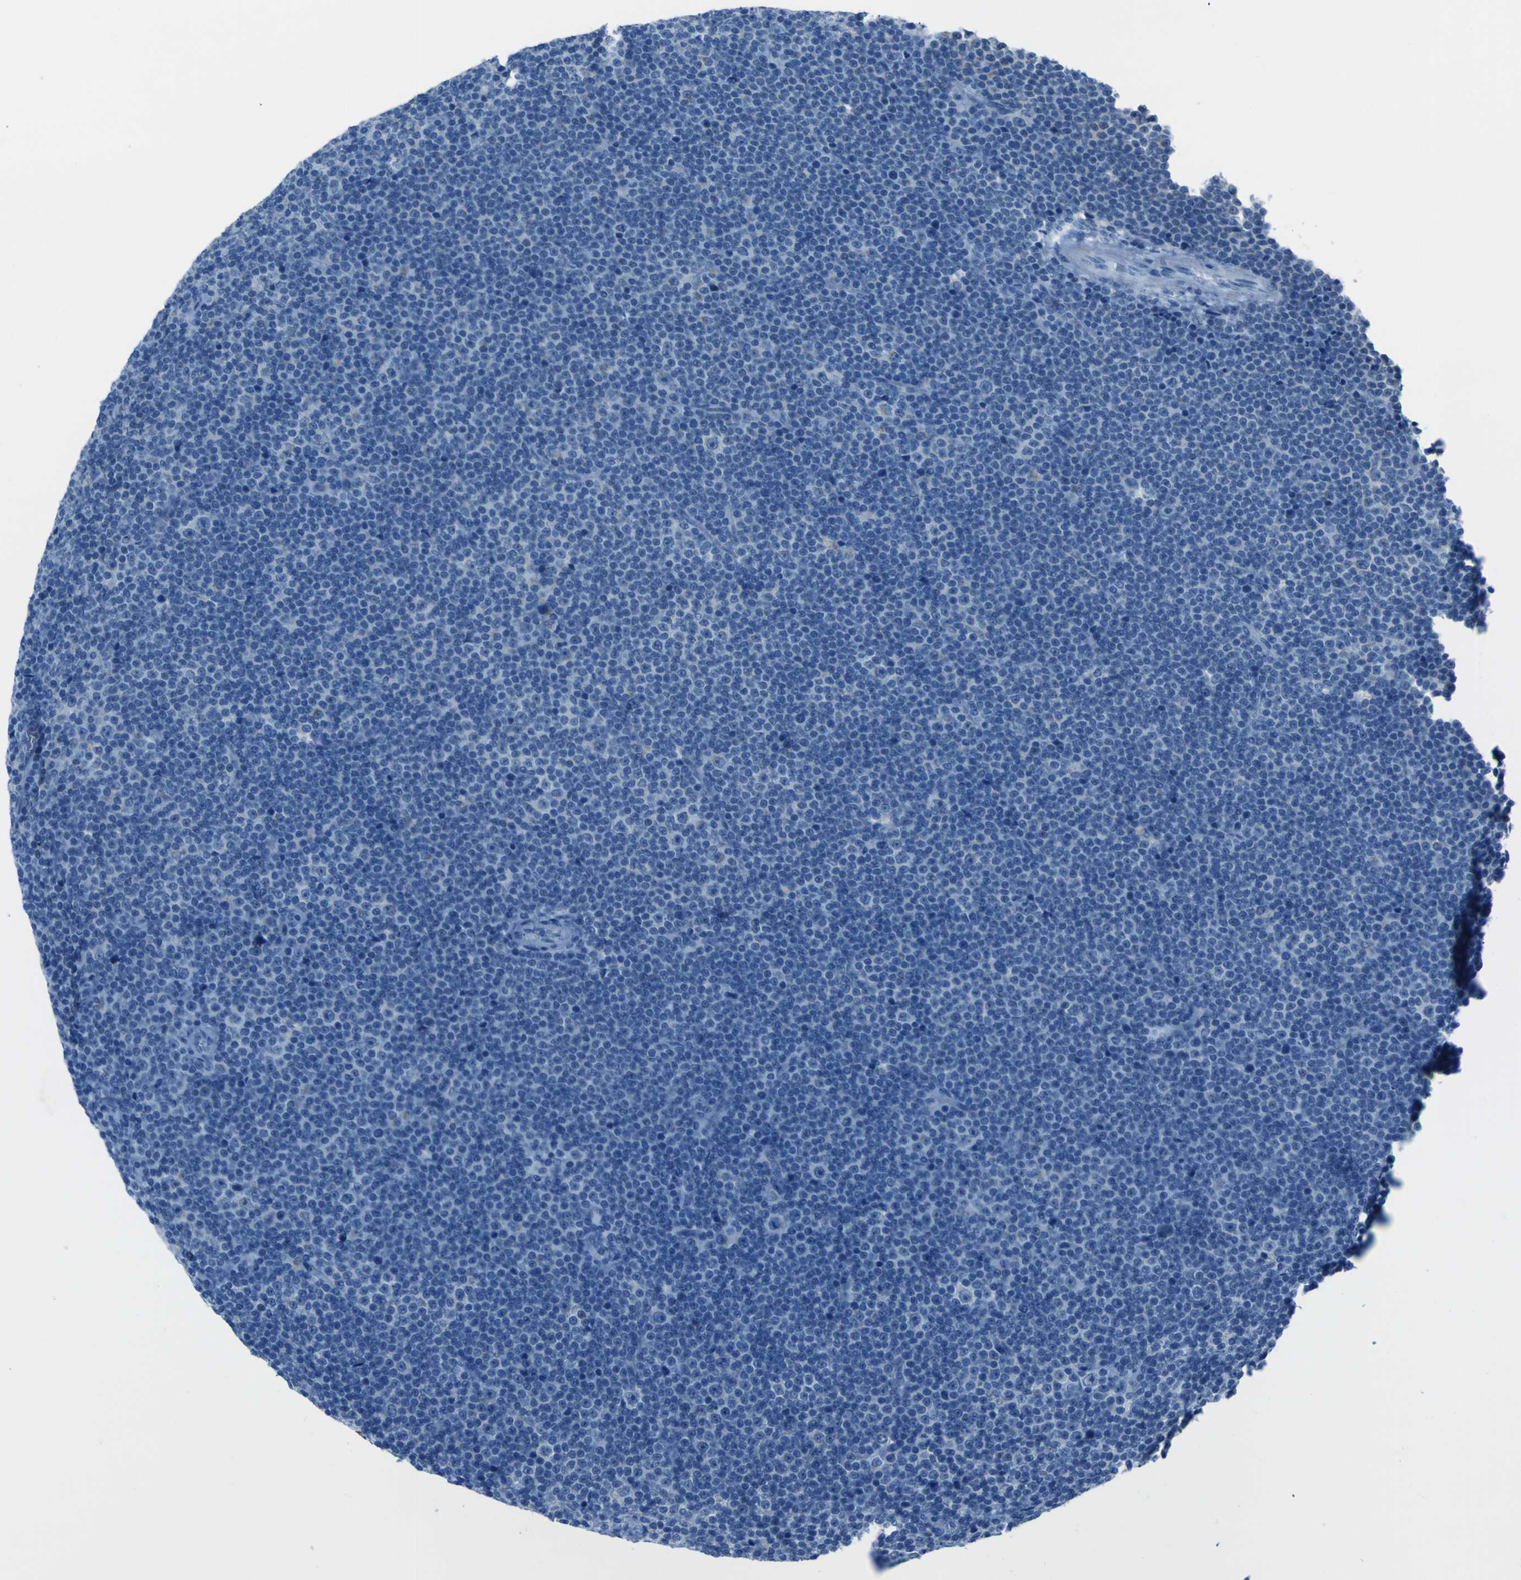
{"staining": {"intensity": "negative", "quantity": "none", "location": "none"}, "tissue": "lymphoma", "cell_type": "Tumor cells", "image_type": "cancer", "snomed": [{"axis": "morphology", "description": "Malignant lymphoma, non-Hodgkin's type, Low grade"}, {"axis": "topography", "description": "Lymph node"}], "caption": "Low-grade malignant lymphoma, non-Hodgkin's type was stained to show a protein in brown. There is no significant expression in tumor cells.", "gene": "ACSL1", "patient": {"sex": "female", "age": 67}}